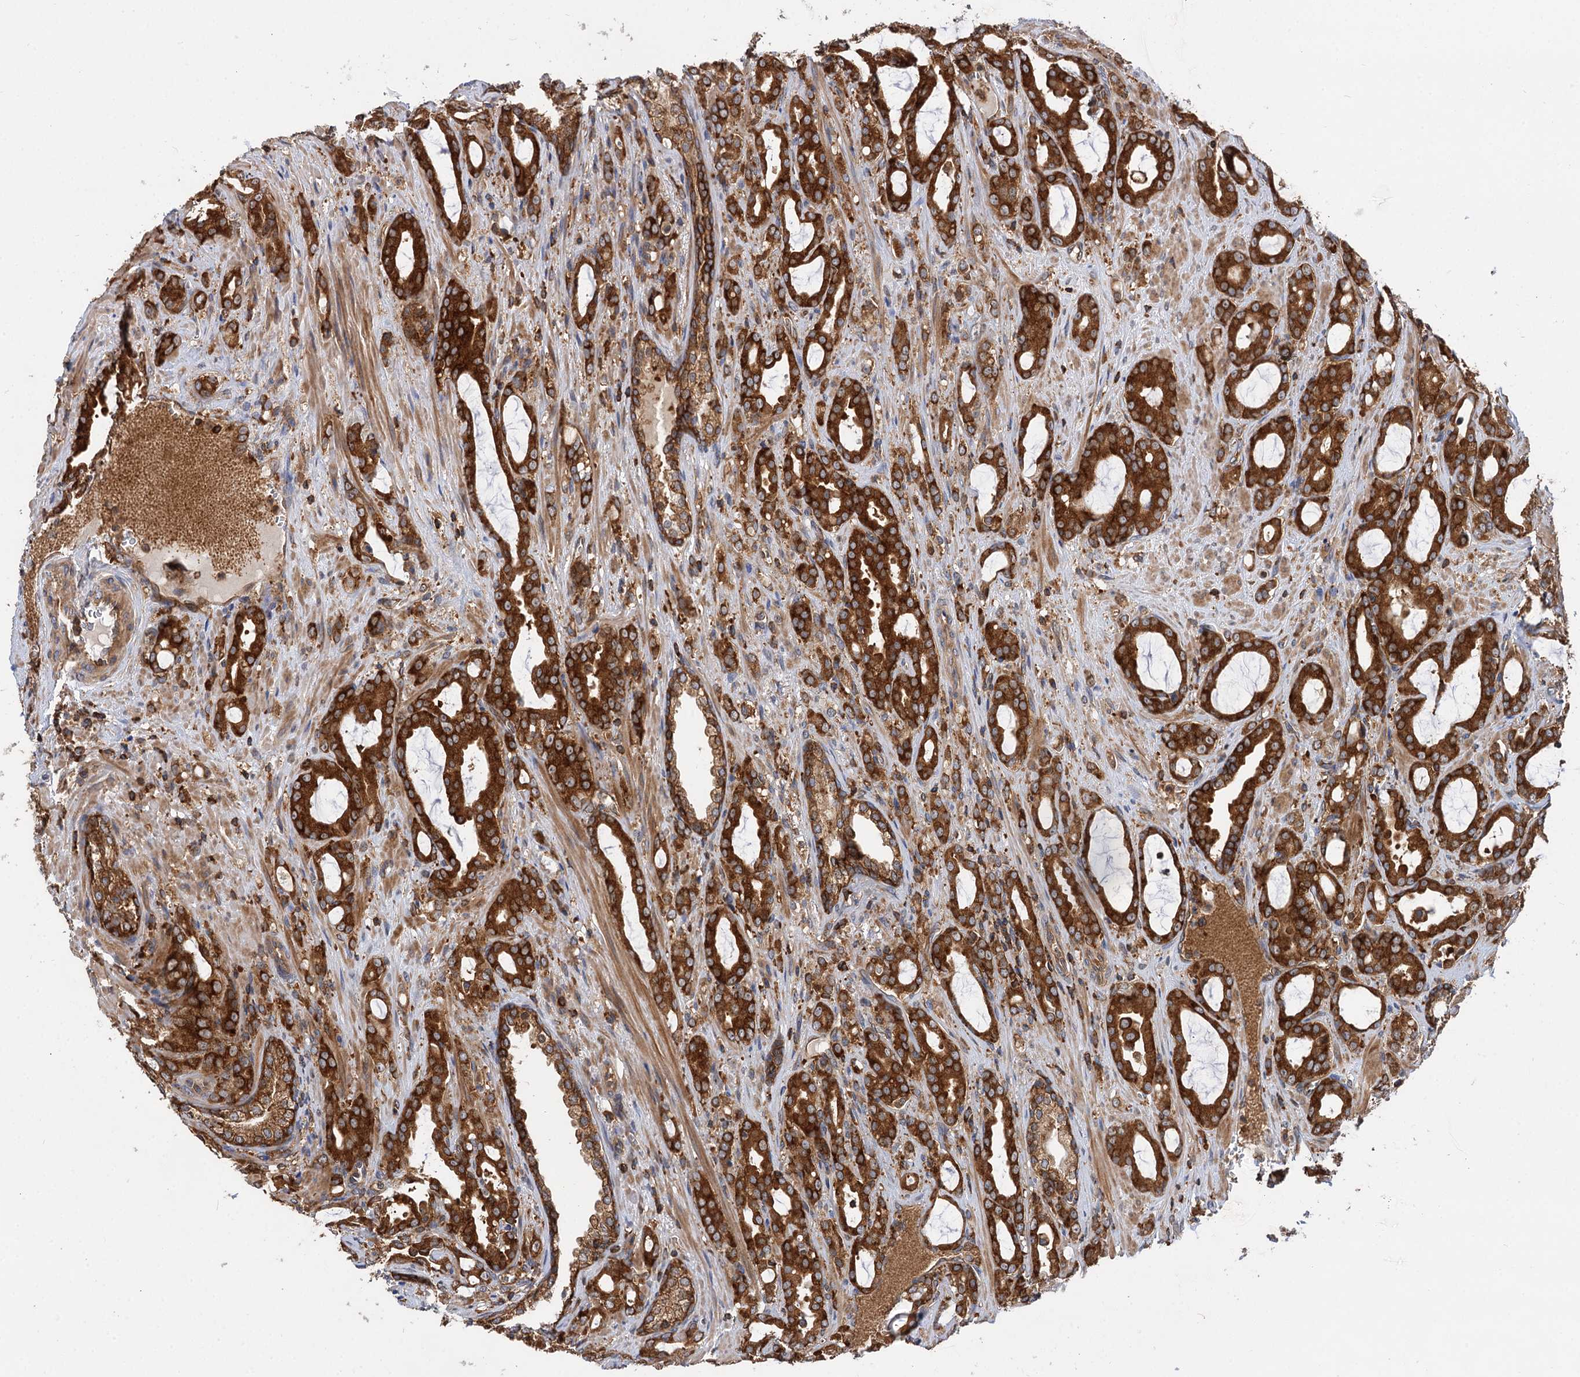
{"staining": {"intensity": "strong", "quantity": ">75%", "location": "cytoplasmic/membranous"}, "tissue": "prostate cancer", "cell_type": "Tumor cells", "image_type": "cancer", "snomed": [{"axis": "morphology", "description": "Adenocarcinoma, High grade"}, {"axis": "topography", "description": "Prostate"}], "caption": "A brown stain shows strong cytoplasmic/membranous expression of a protein in prostate high-grade adenocarcinoma tumor cells.", "gene": "PACS1", "patient": {"sex": "male", "age": 72}}